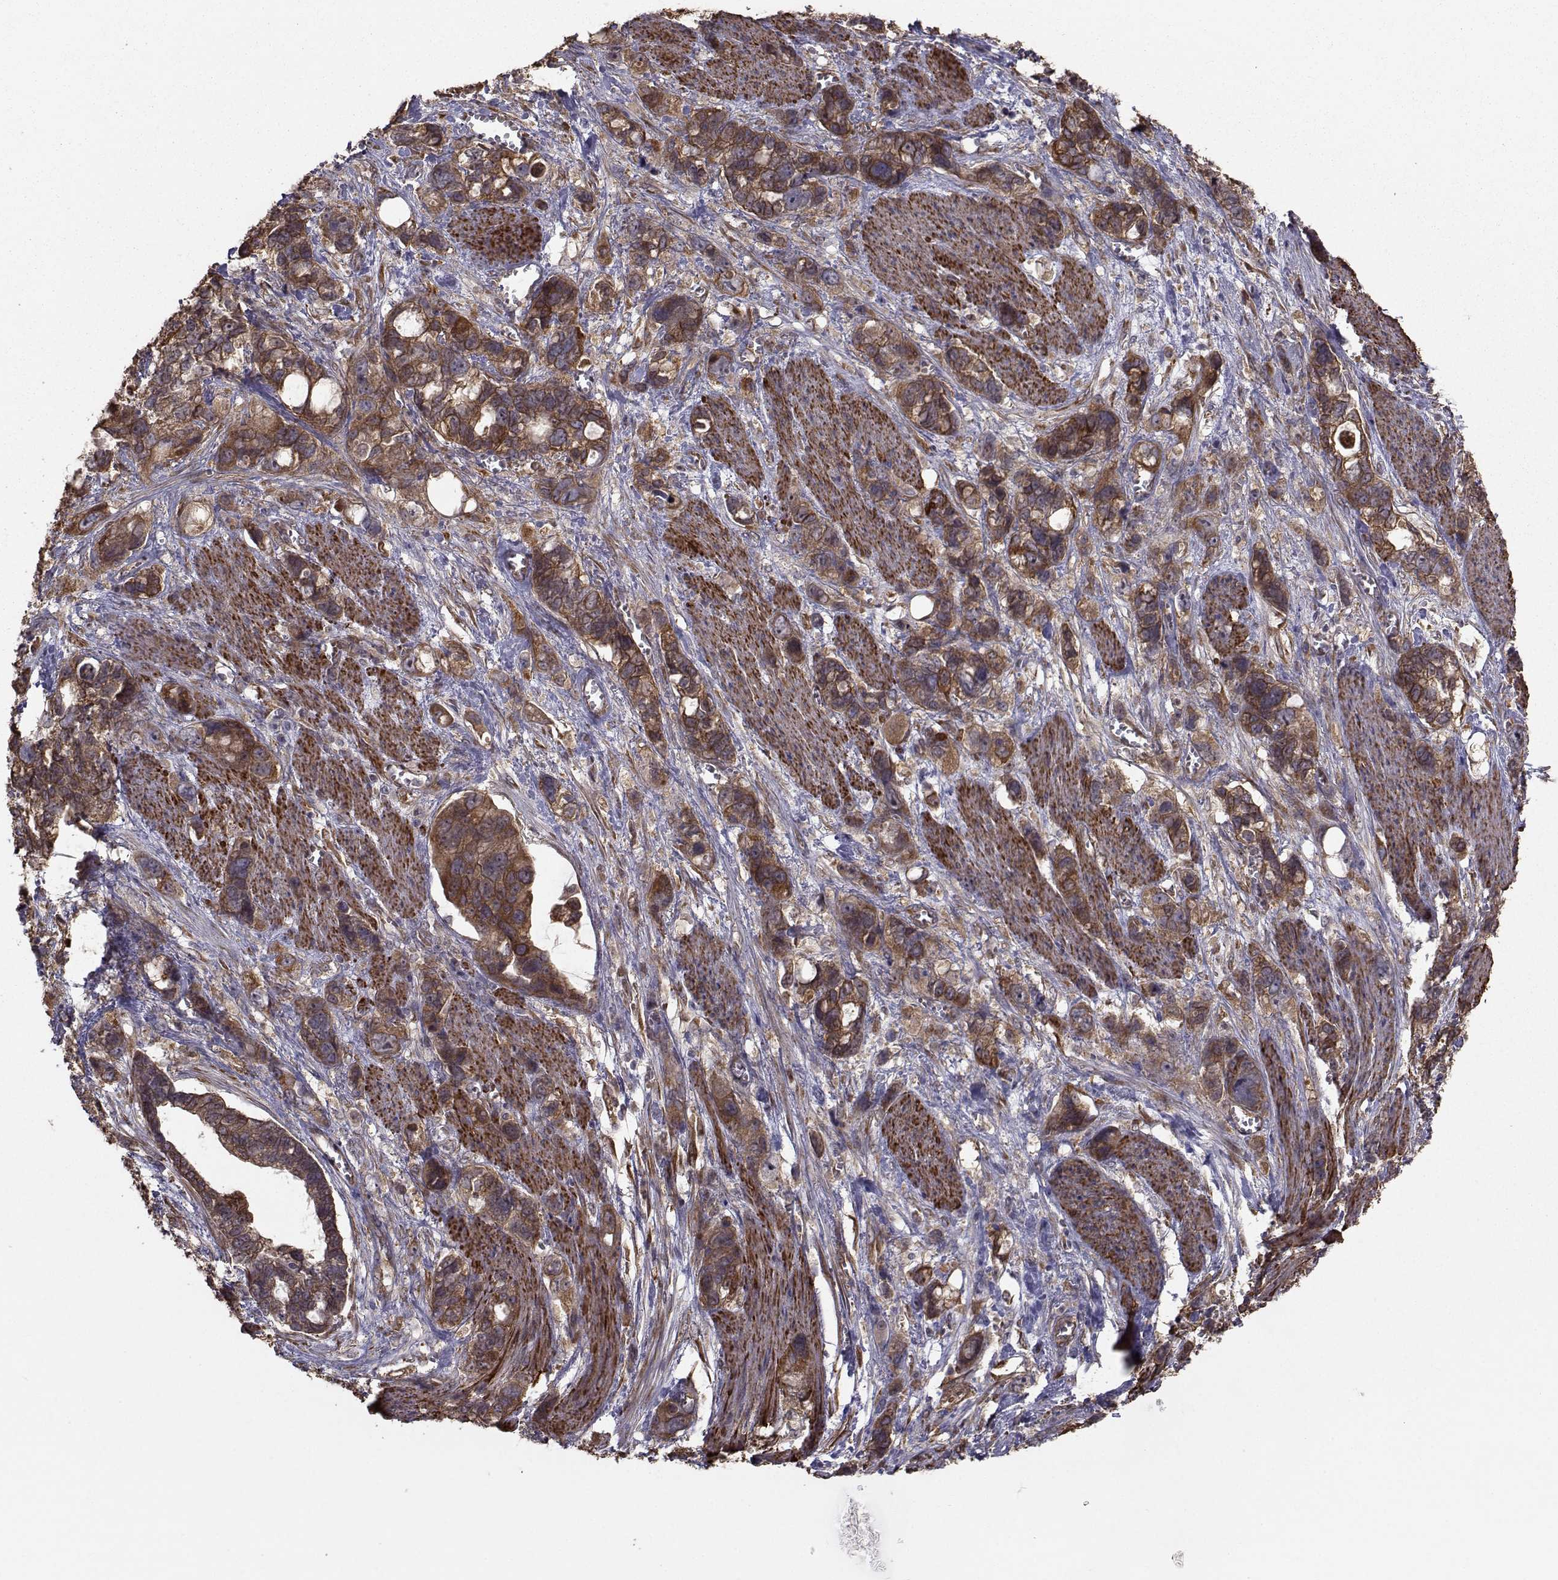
{"staining": {"intensity": "strong", "quantity": "25%-75%", "location": "cytoplasmic/membranous"}, "tissue": "stomach cancer", "cell_type": "Tumor cells", "image_type": "cancer", "snomed": [{"axis": "morphology", "description": "Adenocarcinoma, NOS"}, {"axis": "topography", "description": "Stomach, upper"}], "caption": "Stomach cancer tissue exhibits strong cytoplasmic/membranous staining in about 25%-75% of tumor cells", "gene": "TRIP10", "patient": {"sex": "female", "age": 81}}